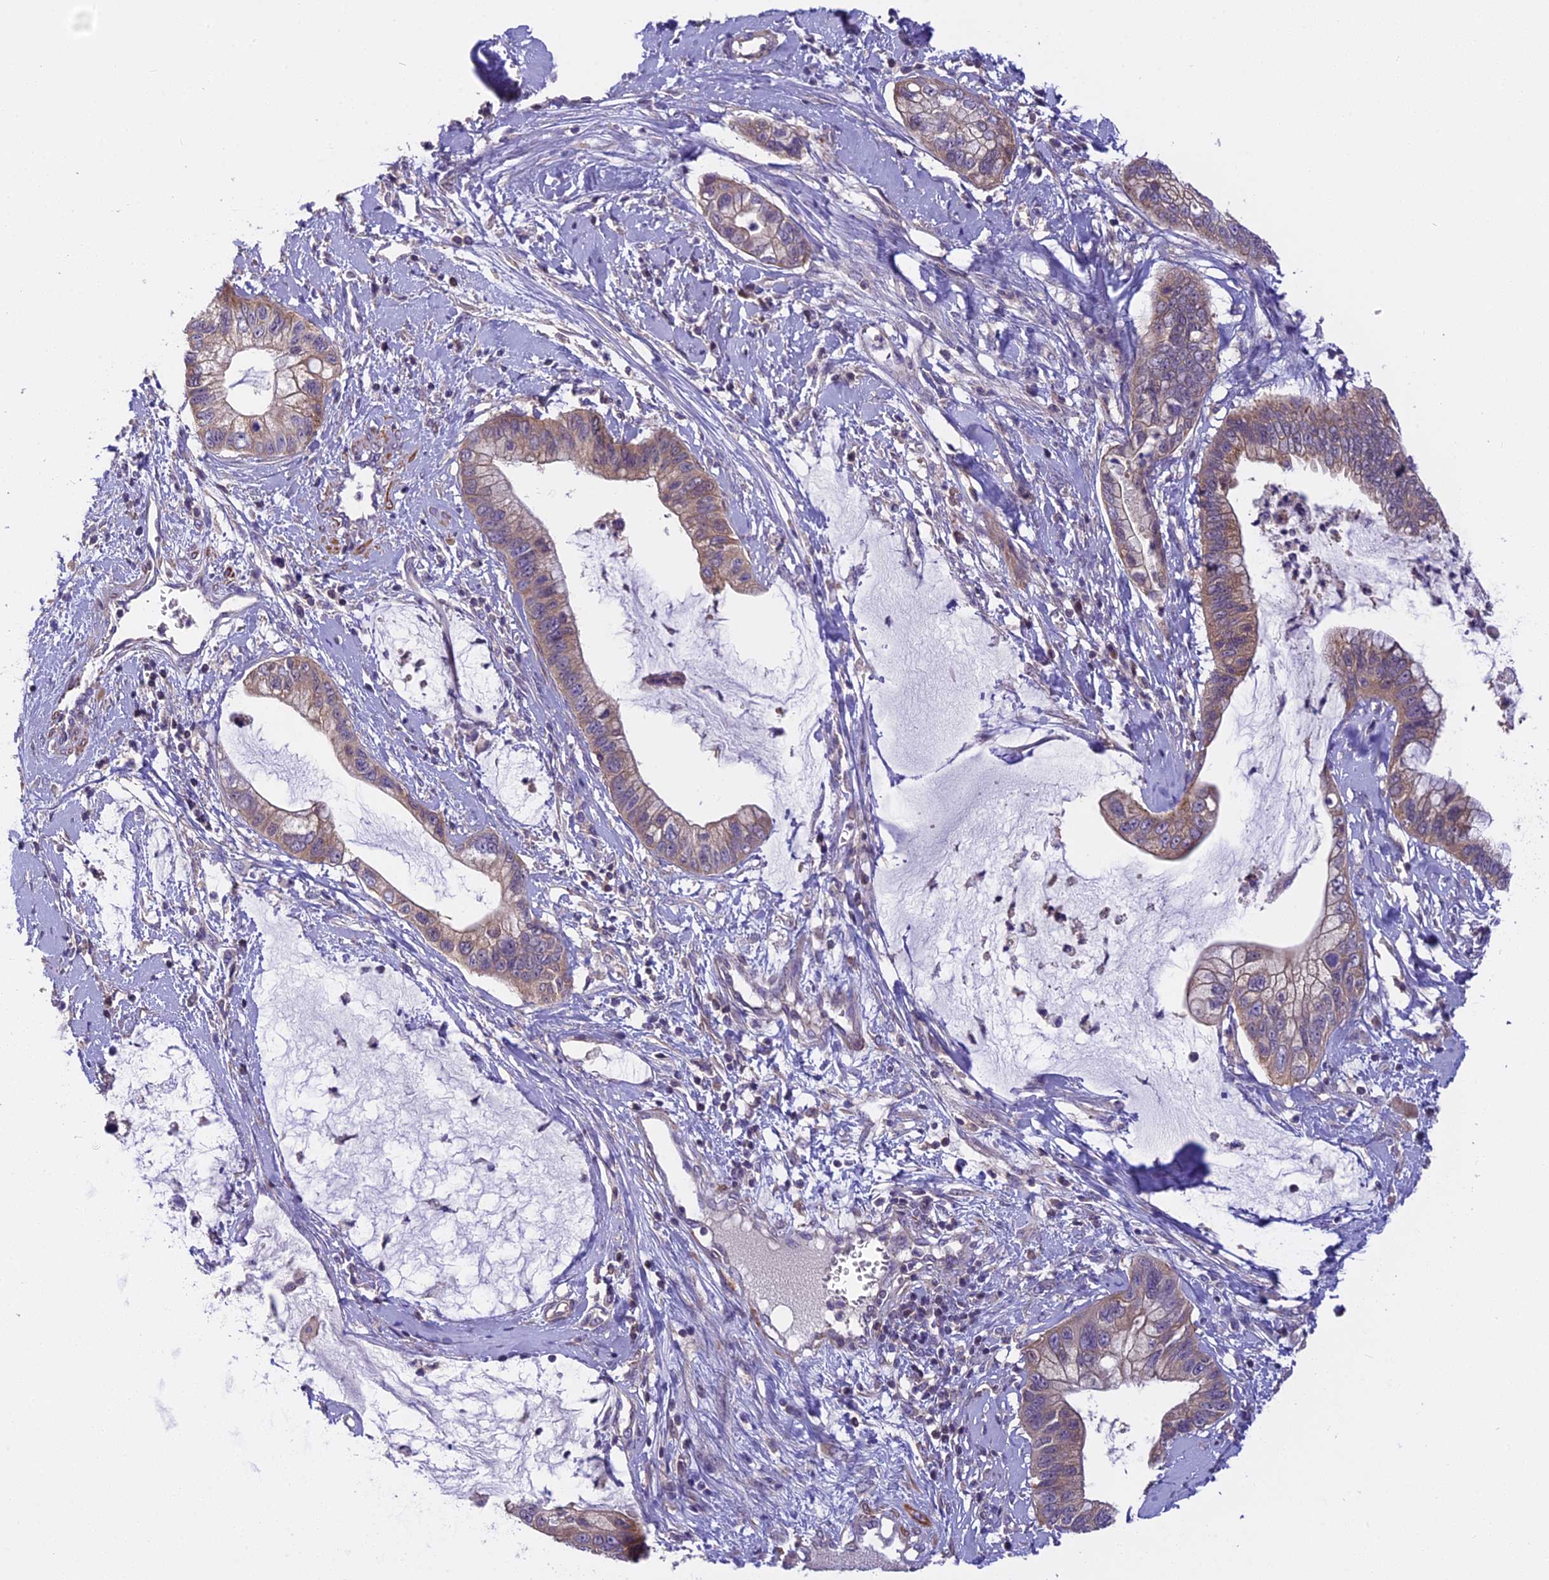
{"staining": {"intensity": "moderate", "quantity": "25%-75%", "location": "cytoplasmic/membranous"}, "tissue": "cervical cancer", "cell_type": "Tumor cells", "image_type": "cancer", "snomed": [{"axis": "morphology", "description": "Adenocarcinoma, NOS"}, {"axis": "topography", "description": "Cervix"}], "caption": "Moderate cytoplasmic/membranous protein expression is seen in approximately 25%-75% of tumor cells in adenocarcinoma (cervical). (DAB = brown stain, brightfield microscopy at high magnification).", "gene": "FAM98C", "patient": {"sex": "female", "age": 44}}